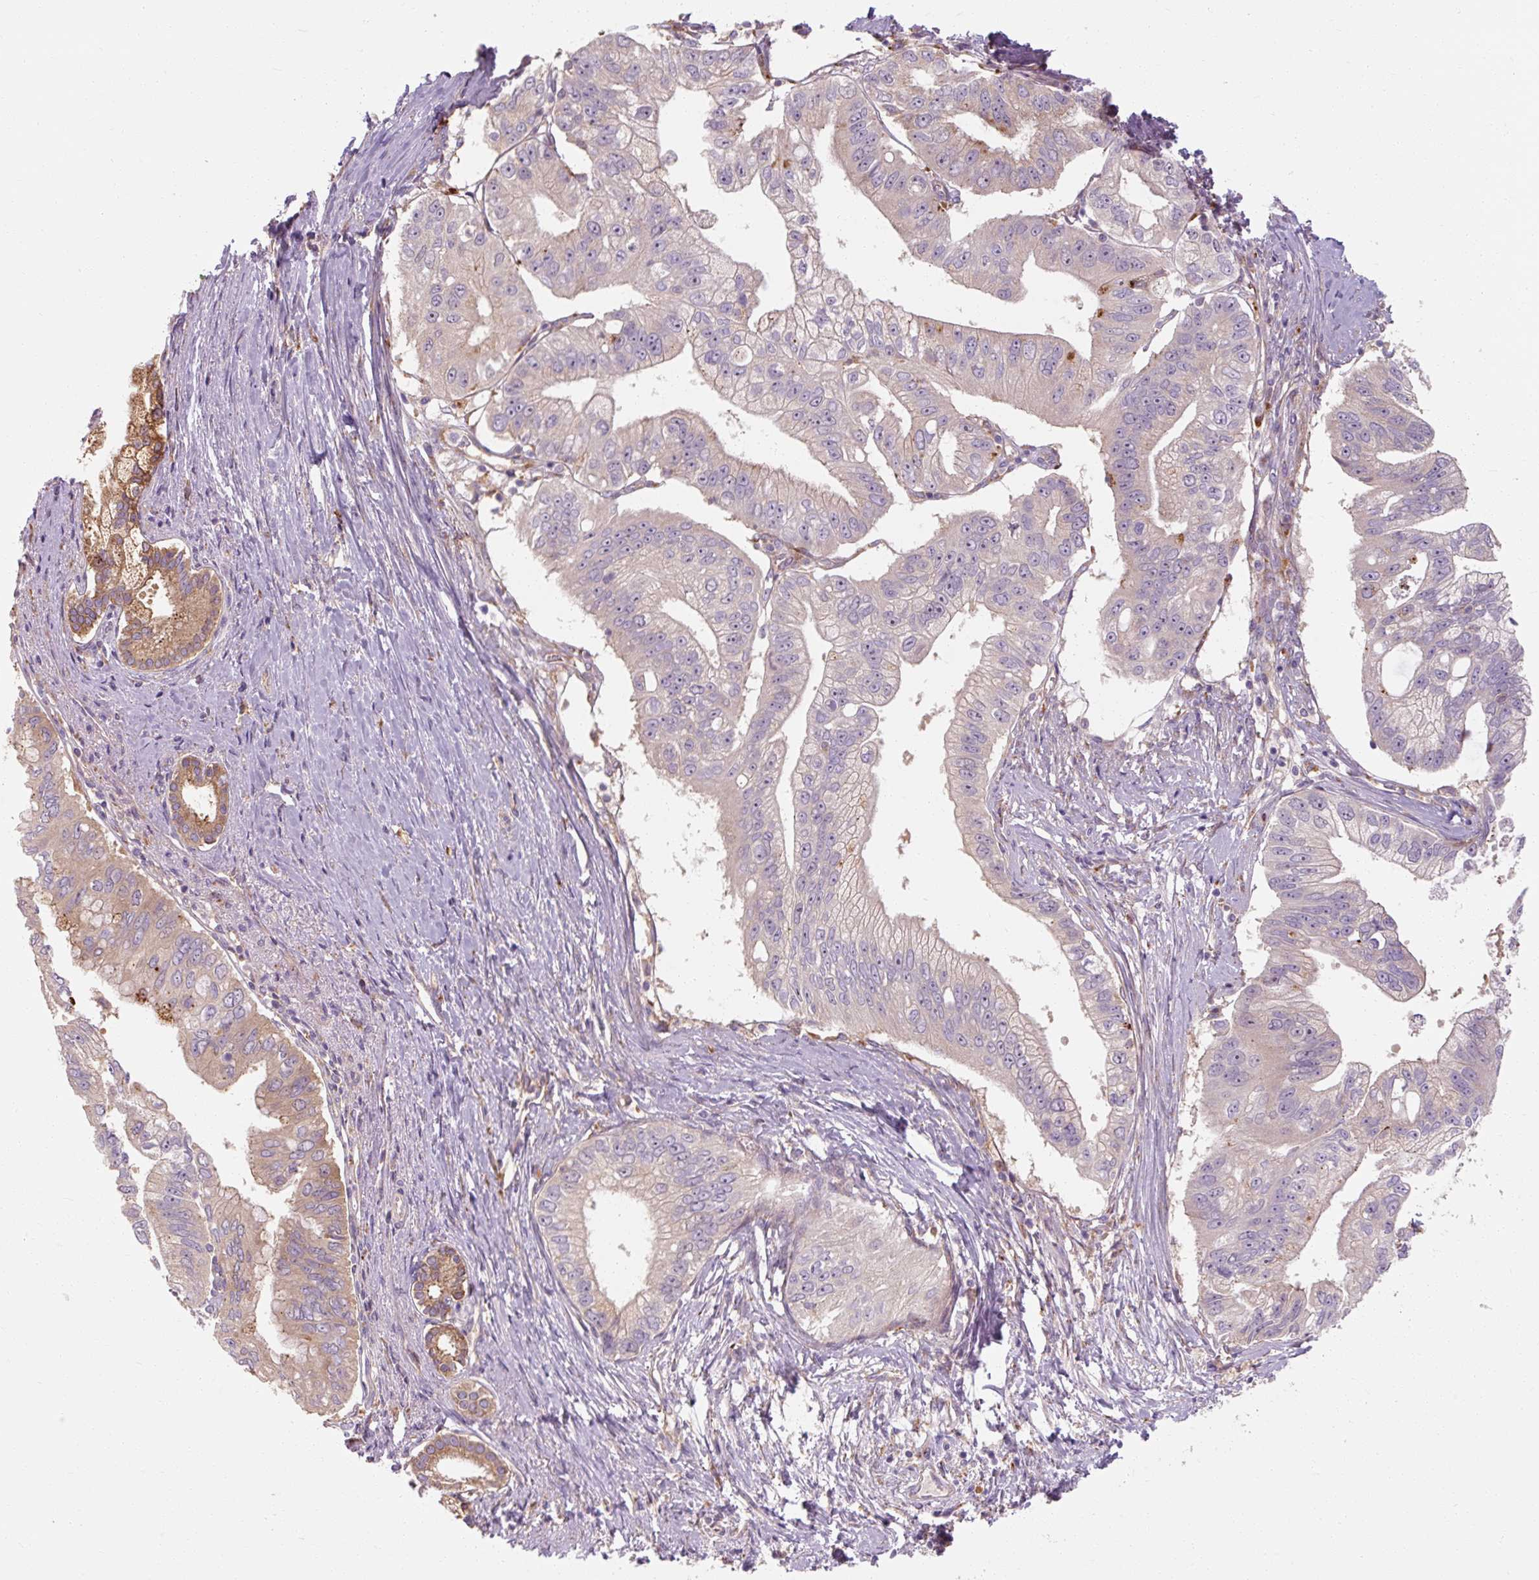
{"staining": {"intensity": "weak", "quantity": "25%-75%", "location": "cytoplasmic/membranous"}, "tissue": "pancreatic cancer", "cell_type": "Tumor cells", "image_type": "cancer", "snomed": [{"axis": "morphology", "description": "Adenocarcinoma, NOS"}, {"axis": "topography", "description": "Pancreas"}], "caption": "A brown stain shows weak cytoplasmic/membranous positivity of a protein in human pancreatic cancer tumor cells. The staining was performed using DAB (3,3'-diaminobenzidine) to visualize the protein expression in brown, while the nuclei were stained in blue with hematoxylin (Magnification: 20x).", "gene": "TBC1D4", "patient": {"sex": "male", "age": 70}}